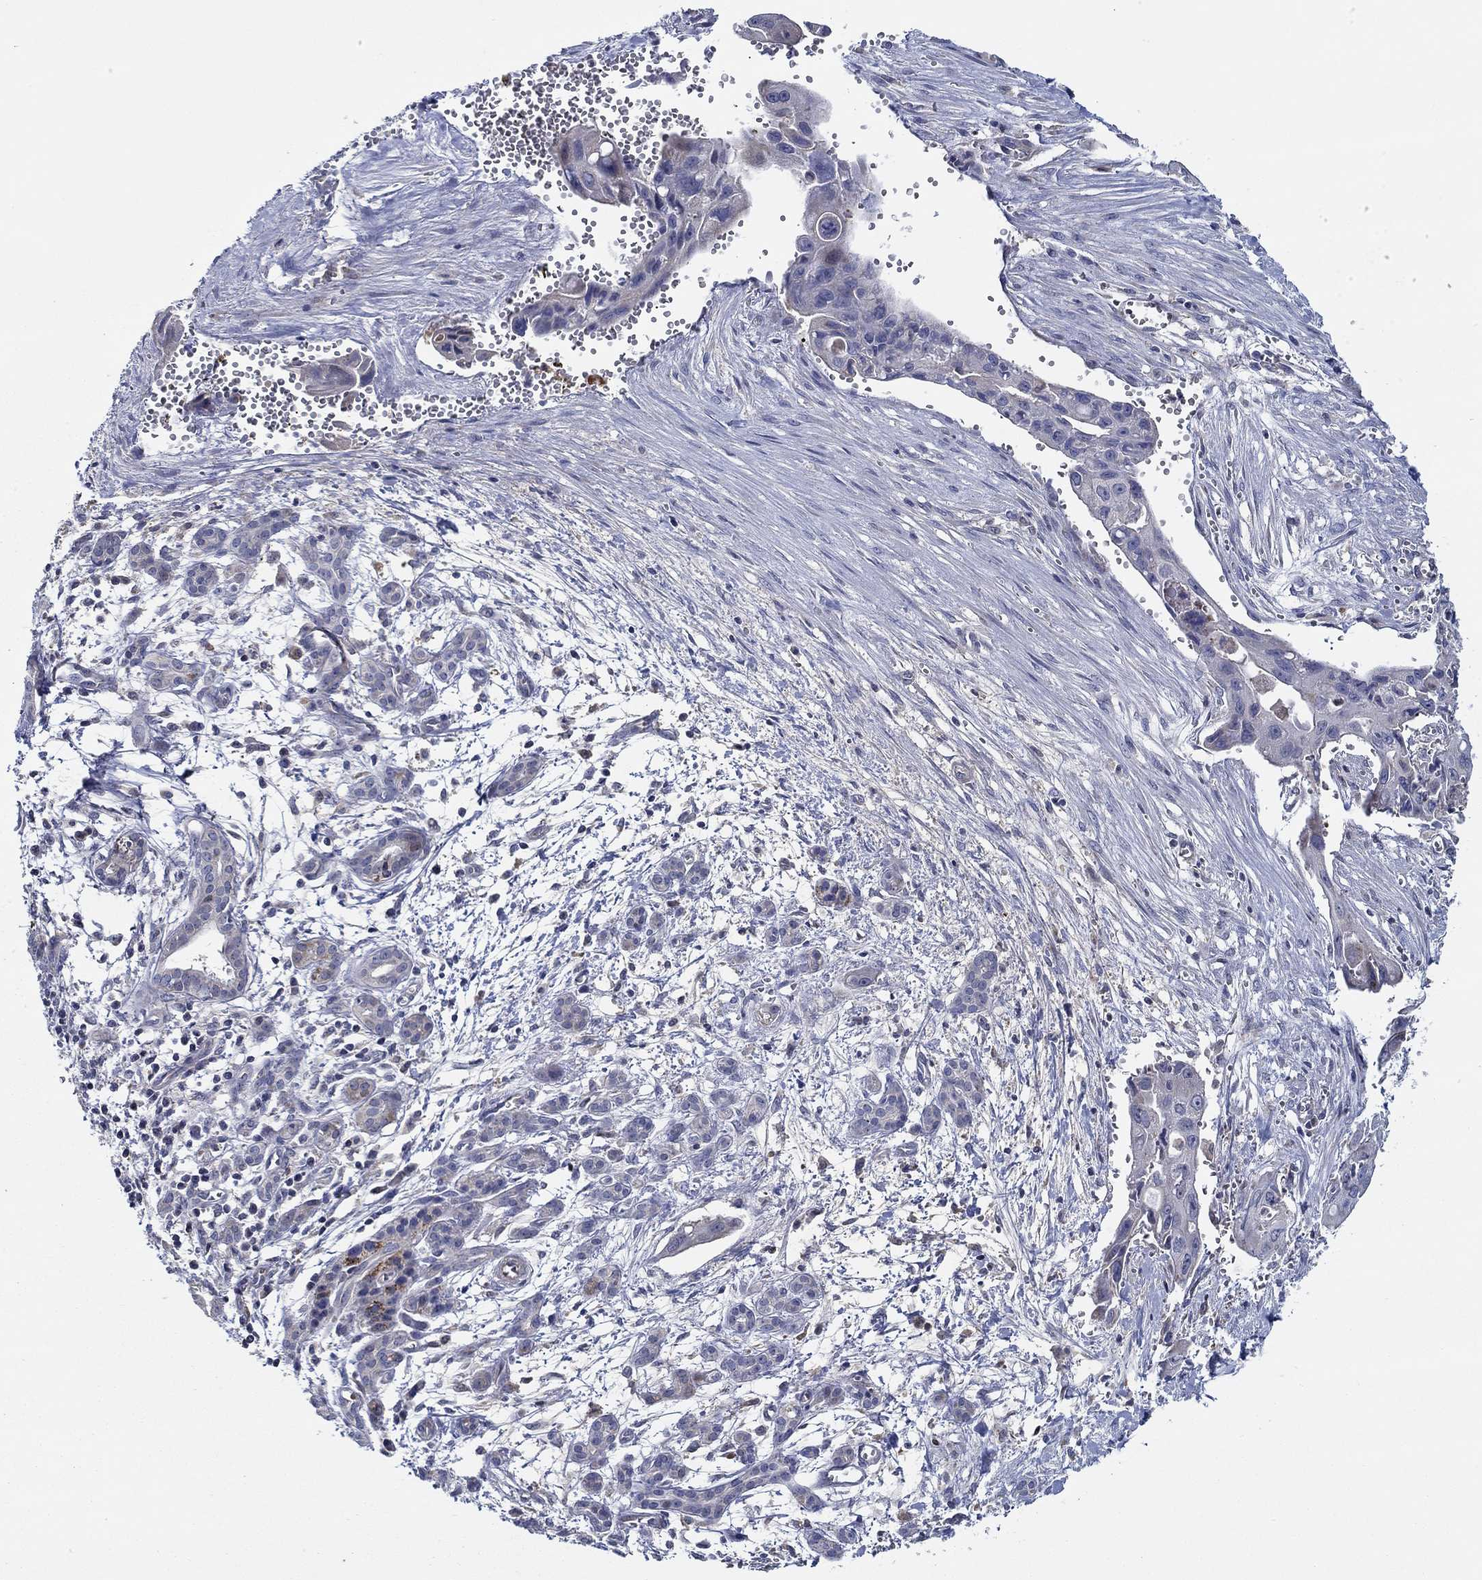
{"staining": {"intensity": "negative", "quantity": "none", "location": "none"}, "tissue": "pancreatic cancer", "cell_type": "Tumor cells", "image_type": "cancer", "snomed": [{"axis": "morphology", "description": "Adenocarcinoma, NOS"}, {"axis": "topography", "description": "Pancreas"}], "caption": "IHC image of human pancreatic cancer stained for a protein (brown), which displays no positivity in tumor cells.", "gene": "CFAP61", "patient": {"sex": "male", "age": 60}}